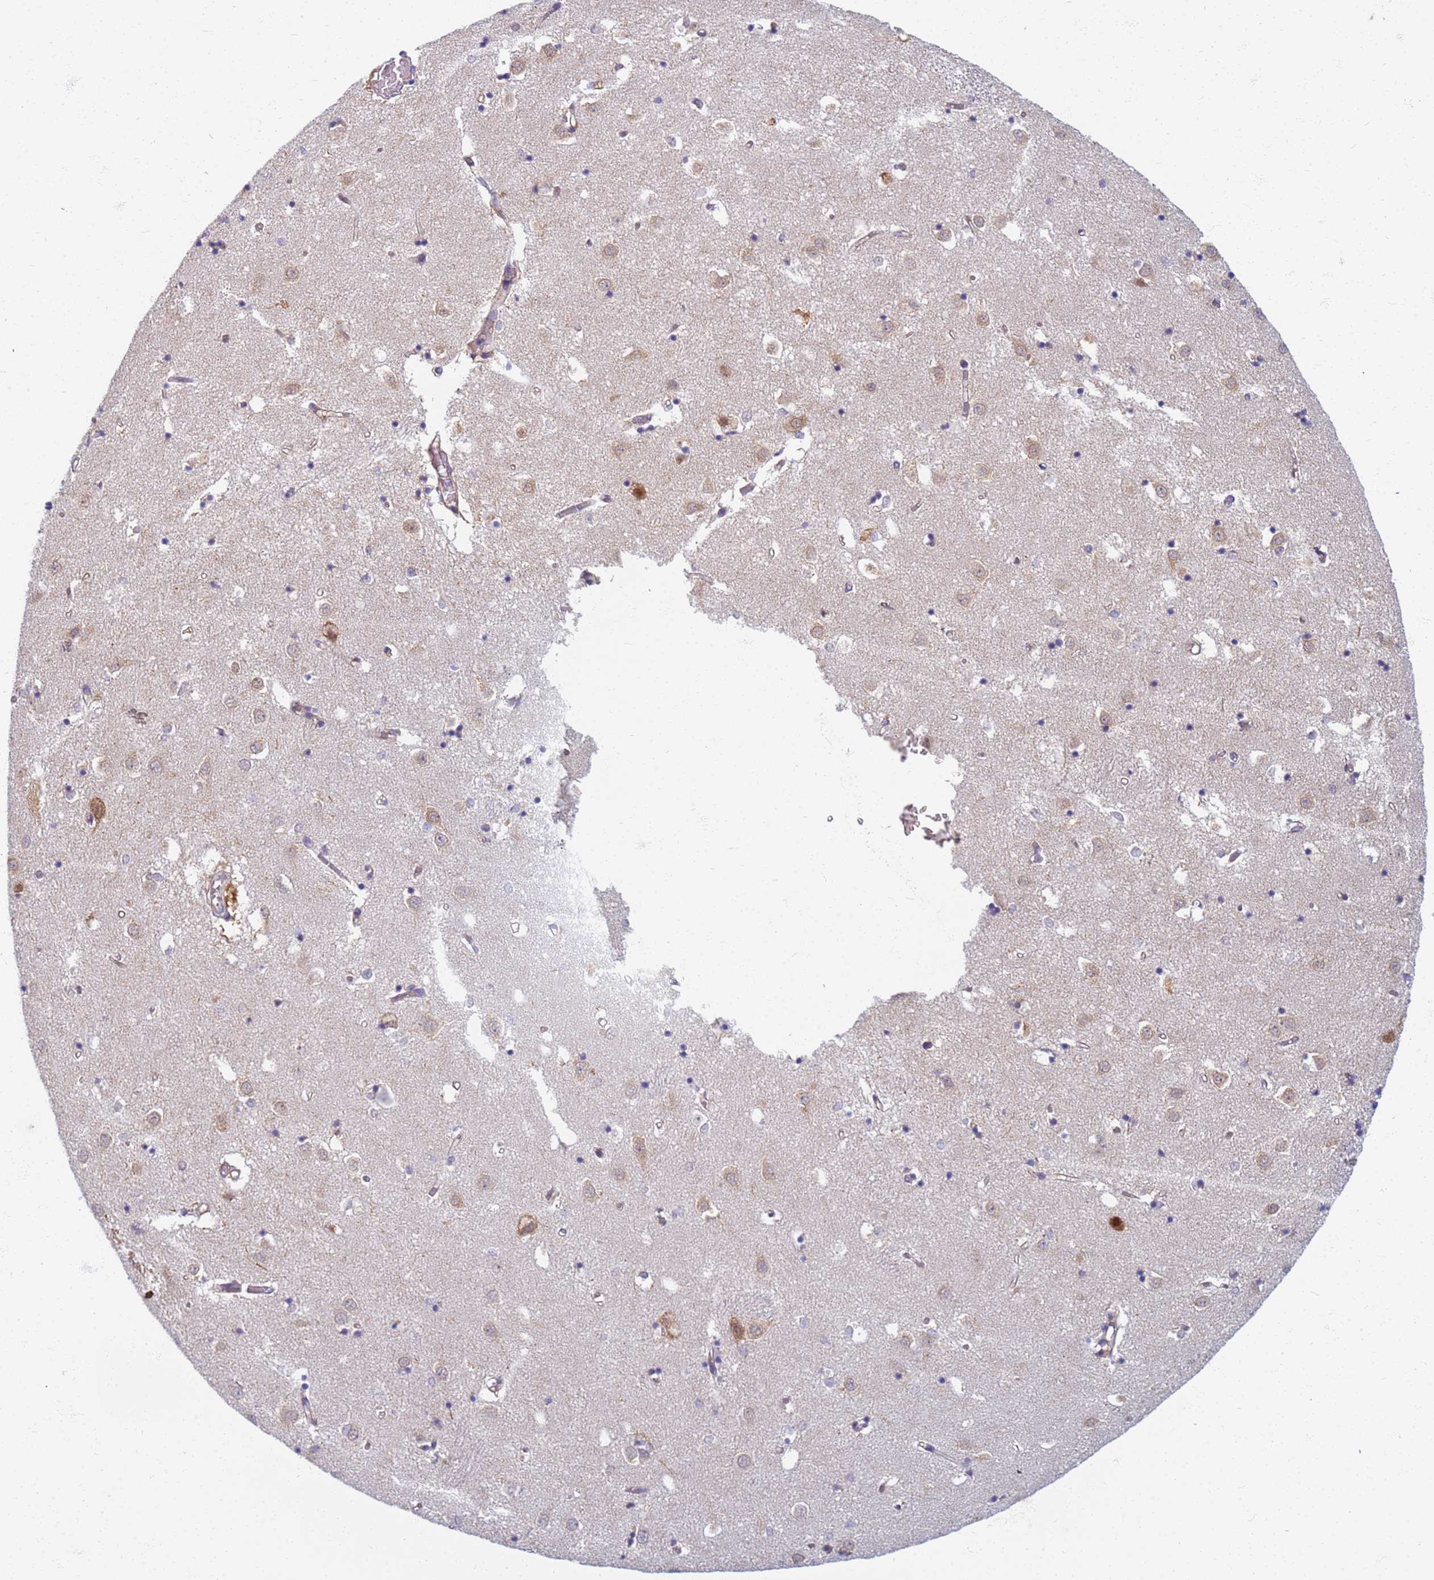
{"staining": {"intensity": "weak", "quantity": "<25%", "location": "cytoplasmic/membranous"}, "tissue": "caudate", "cell_type": "Glial cells", "image_type": "normal", "snomed": [{"axis": "morphology", "description": "Normal tissue, NOS"}, {"axis": "topography", "description": "Lateral ventricle wall"}], "caption": "A high-resolution photomicrograph shows IHC staining of normal caudate, which displays no significant positivity in glial cells.", "gene": "EEA1", "patient": {"sex": "male", "age": 70}}